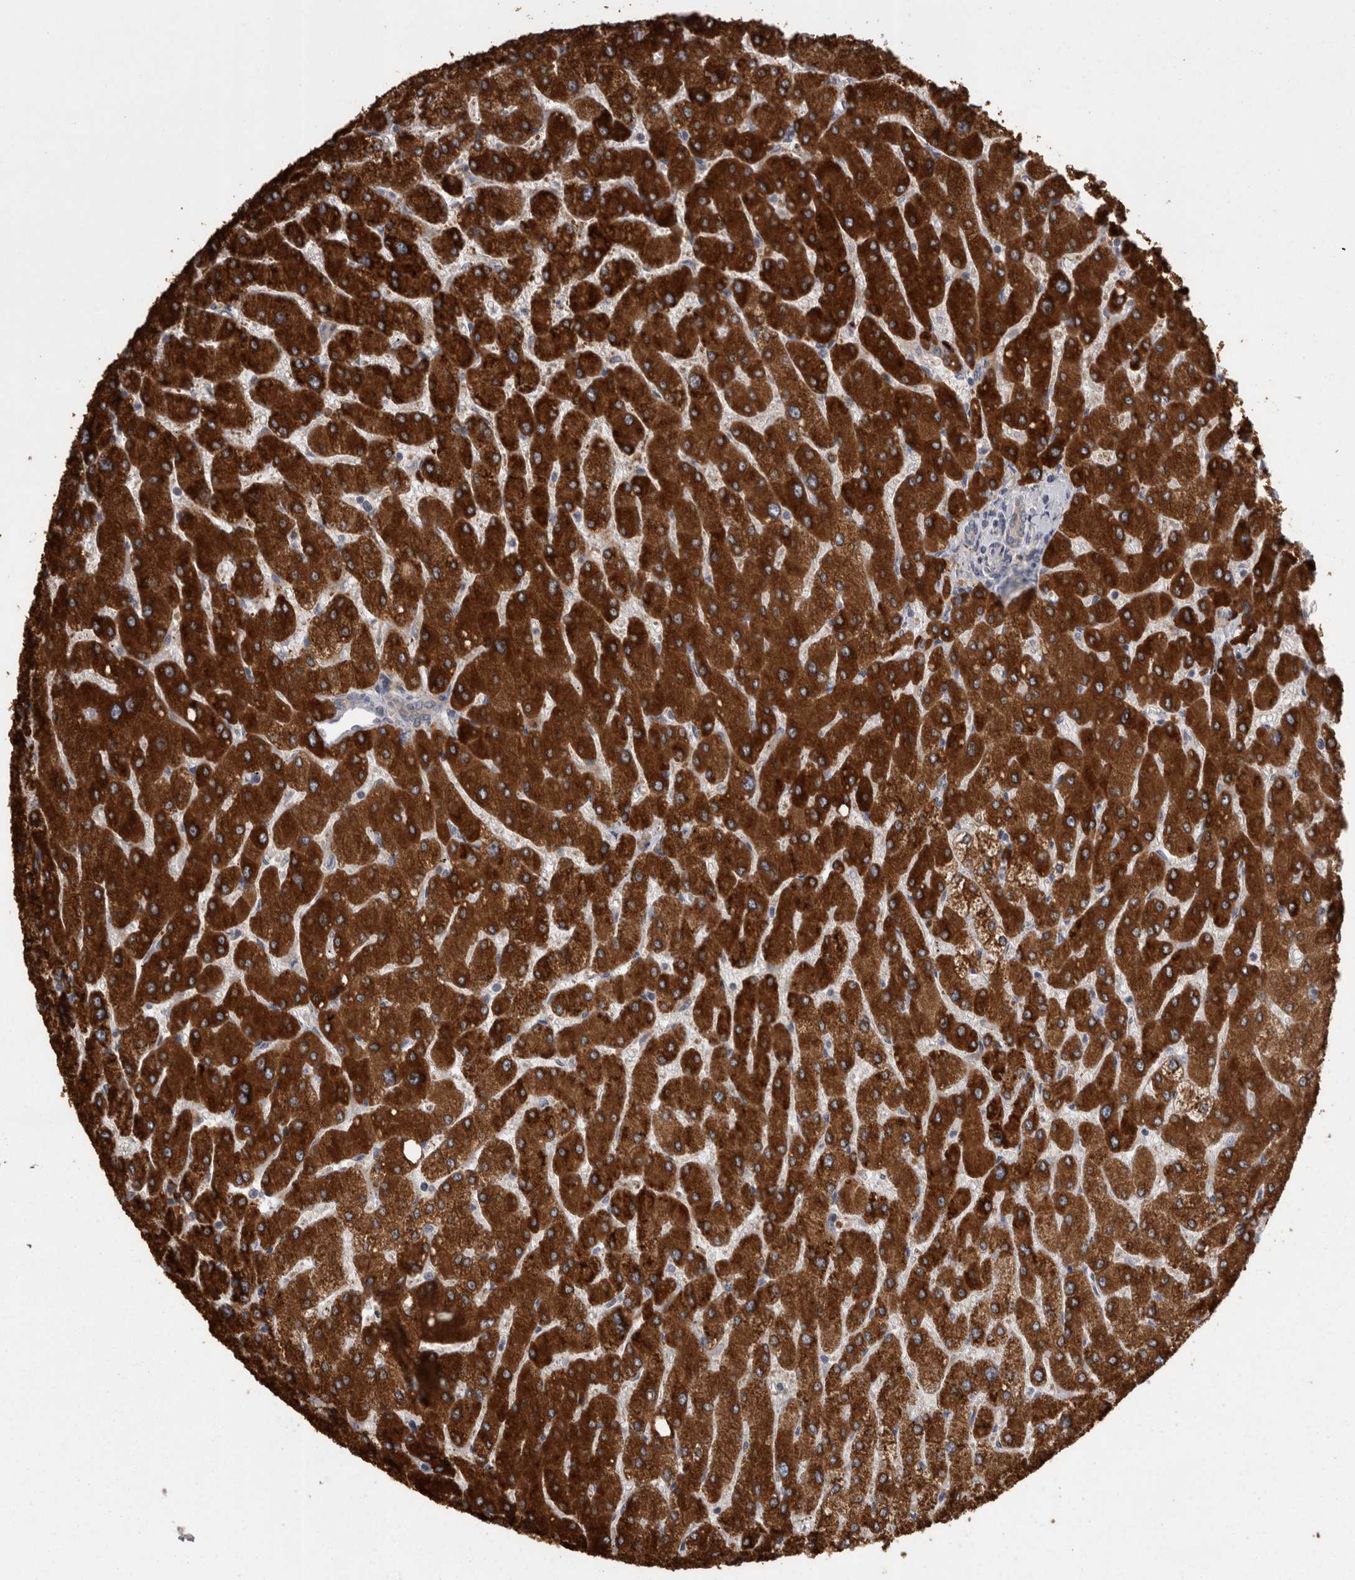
{"staining": {"intensity": "negative", "quantity": "none", "location": "none"}, "tissue": "liver", "cell_type": "Cholangiocytes", "image_type": "normal", "snomed": [{"axis": "morphology", "description": "Normal tissue, NOS"}, {"axis": "topography", "description": "Liver"}], "caption": "A high-resolution micrograph shows immunohistochemistry staining of normal liver, which demonstrates no significant positivity in cholangiocytes.", "gene": "PON3", "patient": {"sex": "male", "age": 55}}